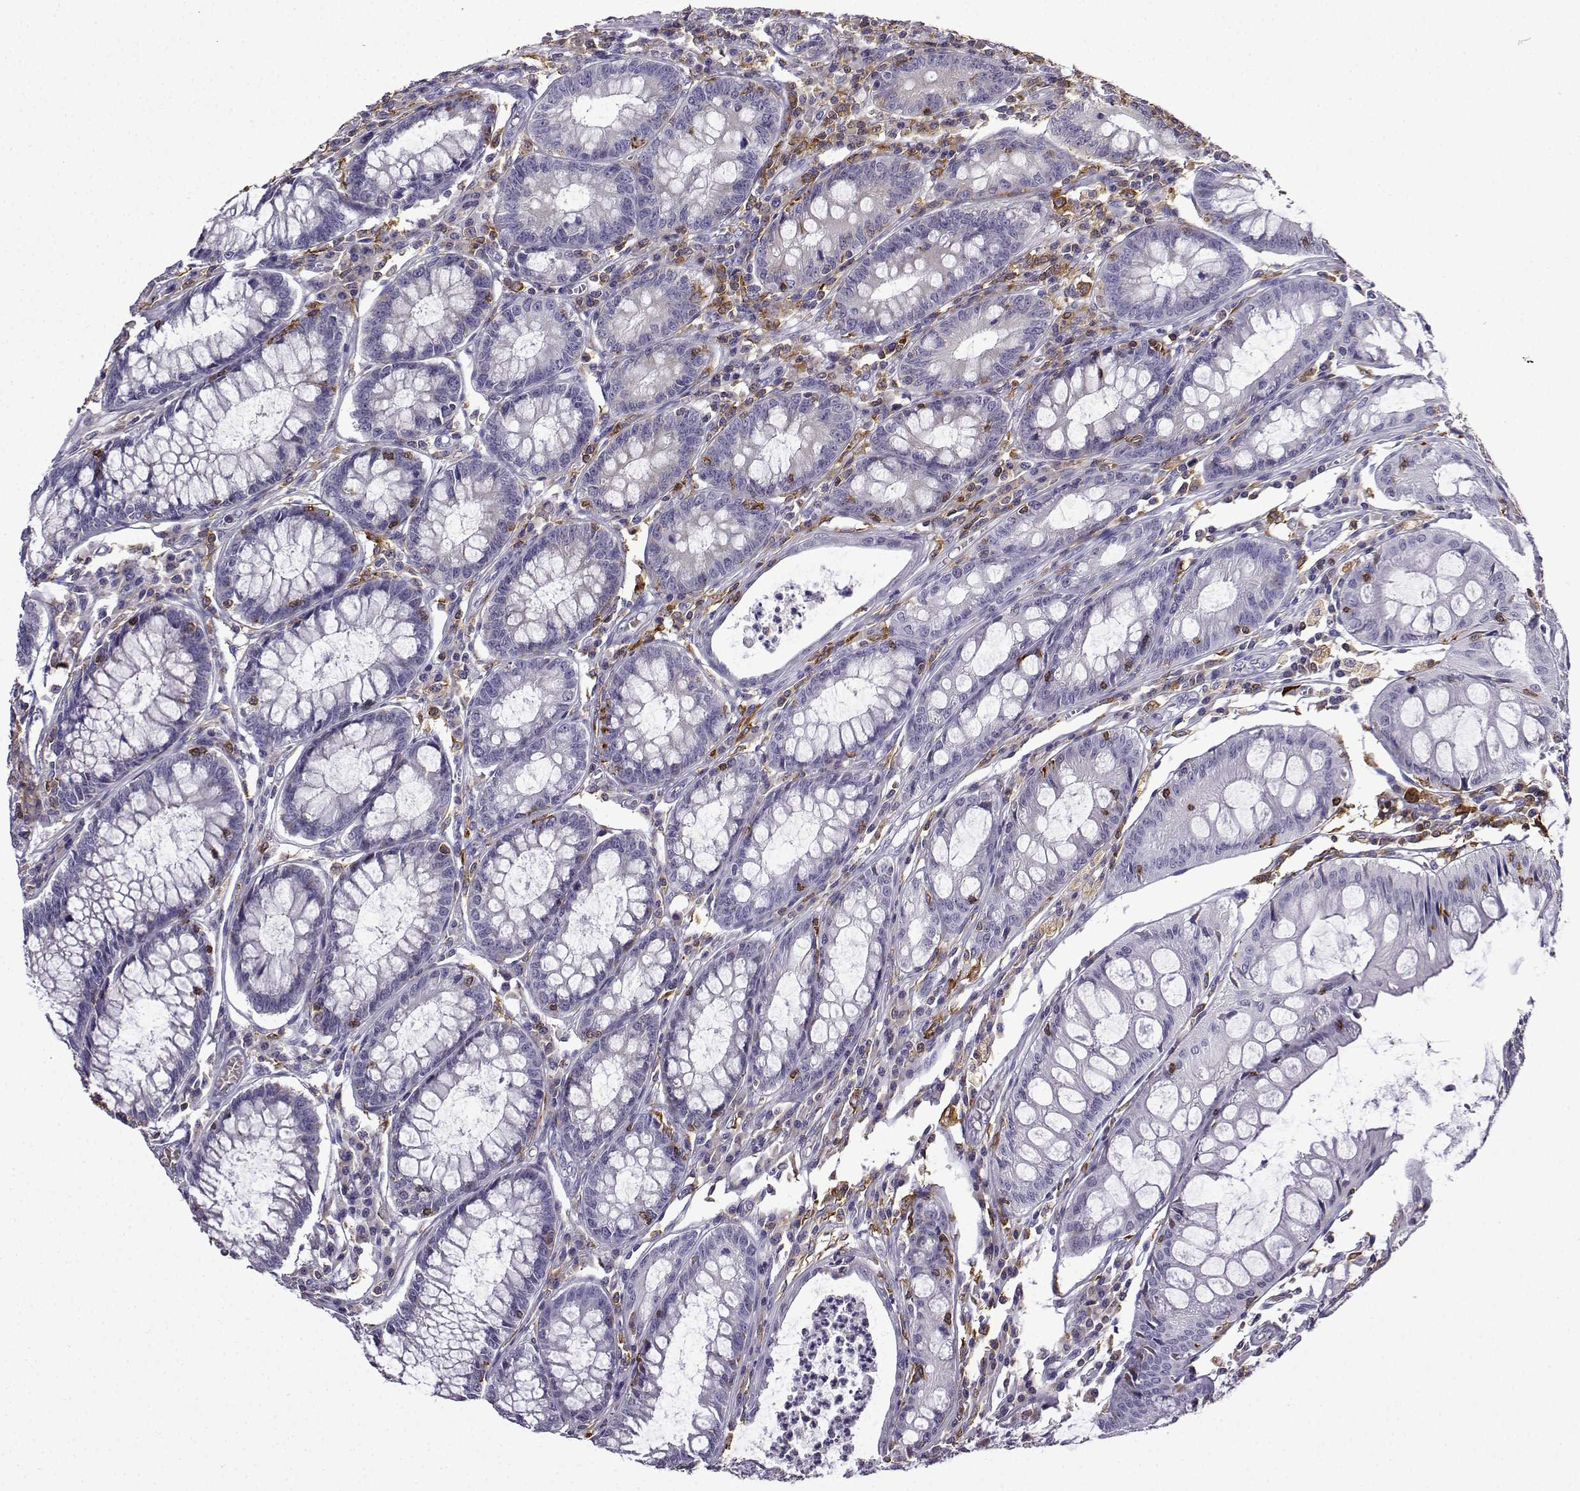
{"staining": {"intensity": "negative", "quantity": "none", "location": "none"}, "tissue": "colorectal cancer", "cell_type": "Tumor cells", "image_type": "cancer", "snomed": [{"axis": "morphology", "description": "Adenocarcinoma, NOS"}, {"axis": "topography", "description": "Rectum"}], "caption": "Immunohistochemistry (IHC) photomicrograph of neoplastic tissue: adenocarcinoma (colorectal) stained with DAB (3,3'-diaminobenzidine) demonstrates no significant protein positivity in tumor cells.", "gene": "DOCK10", "patient": {"sex": "female", "age": 85}}